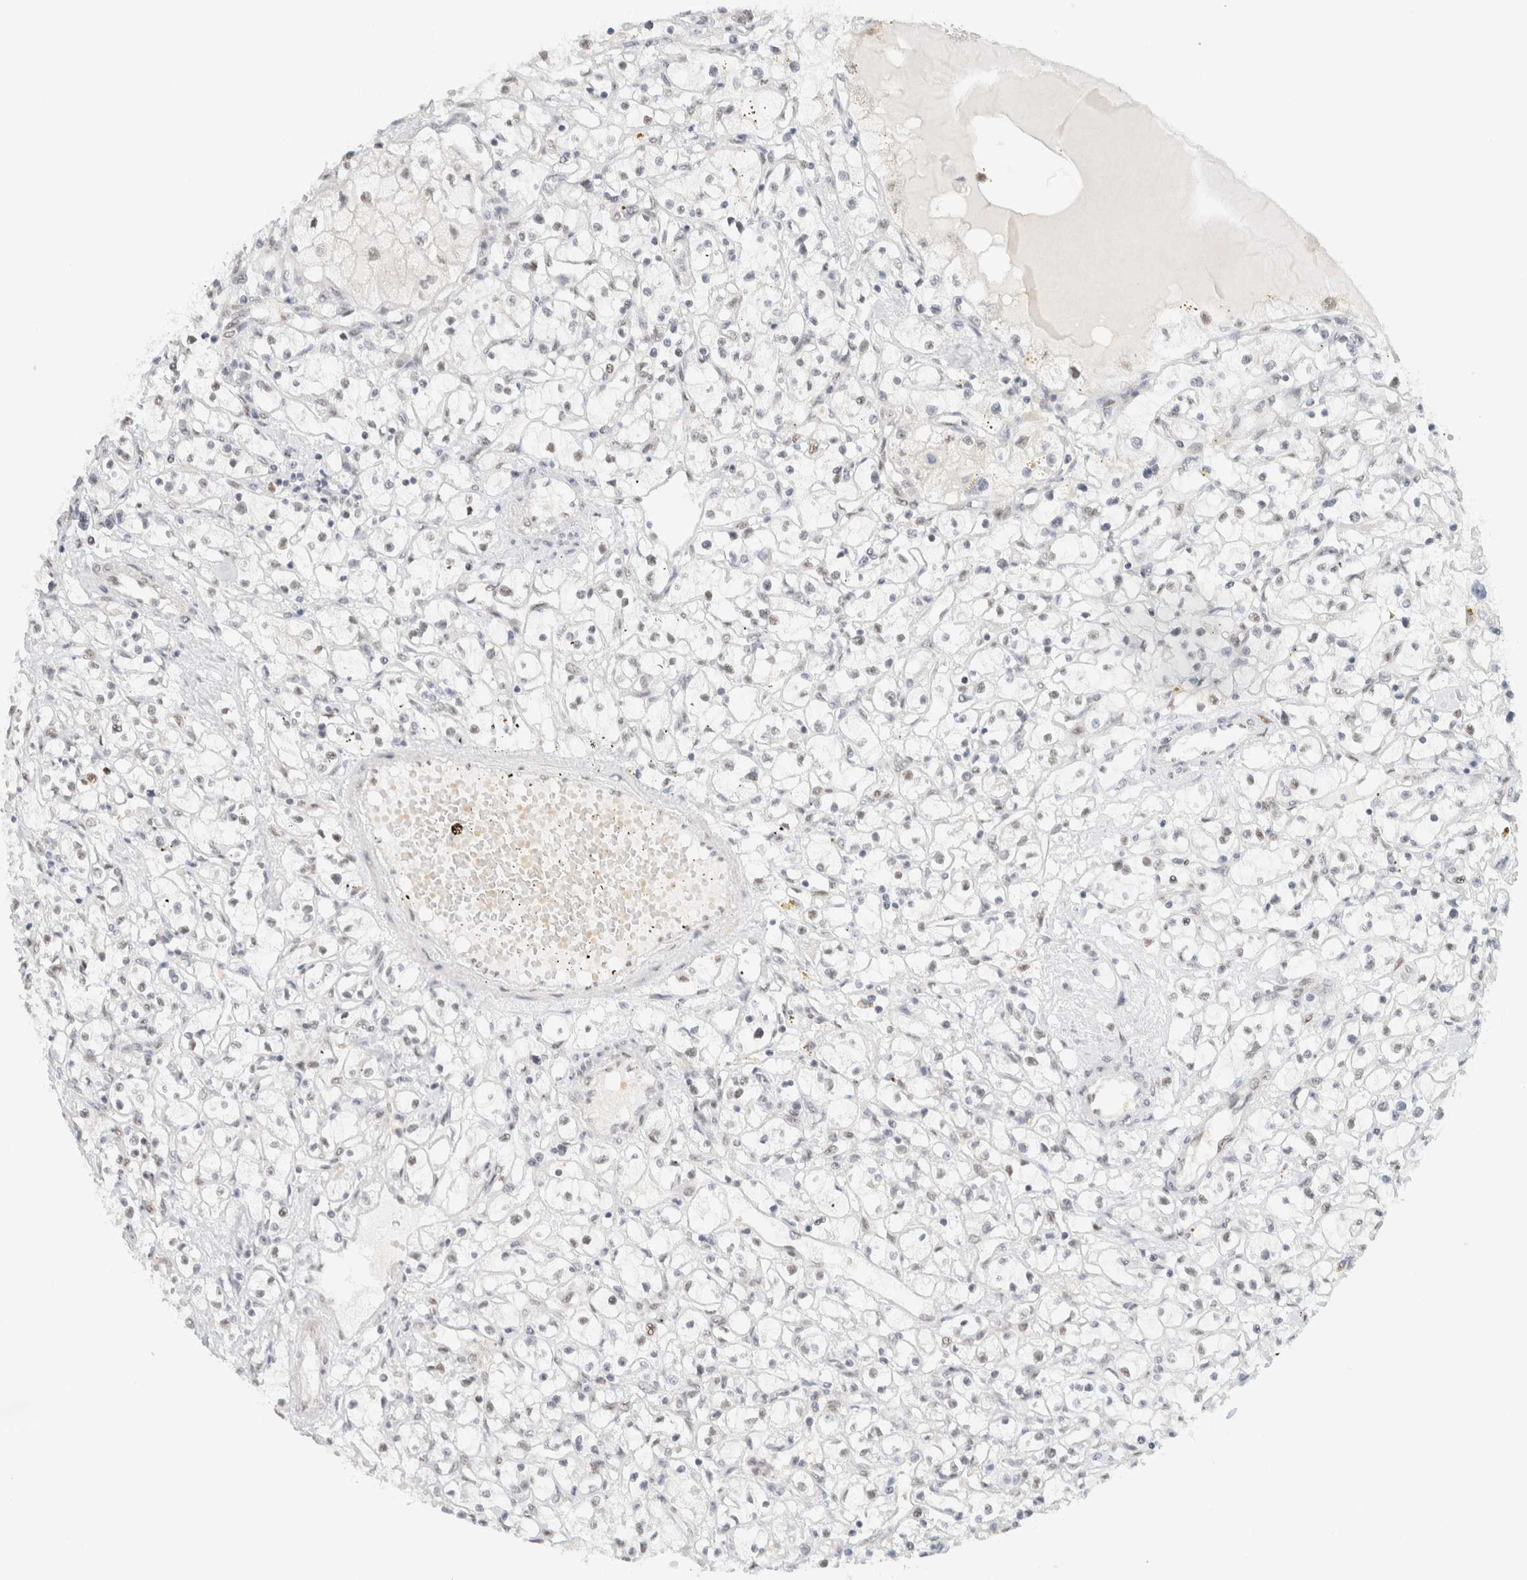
{"staining": {"intensity": "negative", "quantity": "none", "location": "none"}, "tissue": "renal cancer", "cell_type": "Tumor cells", "image_type": "cancer", "snomed": [{"axis": "morphology", "description": "Adenocarcinoma, NOS"}, {"axis": "topography", "description": "Kidney"}], "caption": "DAB immunohistochemical staining of adenocarcinoma (renal) reveals no significant expression in tumor cells. (Brightfield microscopy of DAB (3,3'-diaminobenzidine) IHC at high magnification).", "gene": "ZNF683", "patient": {"sex": "male", "age": 56}}